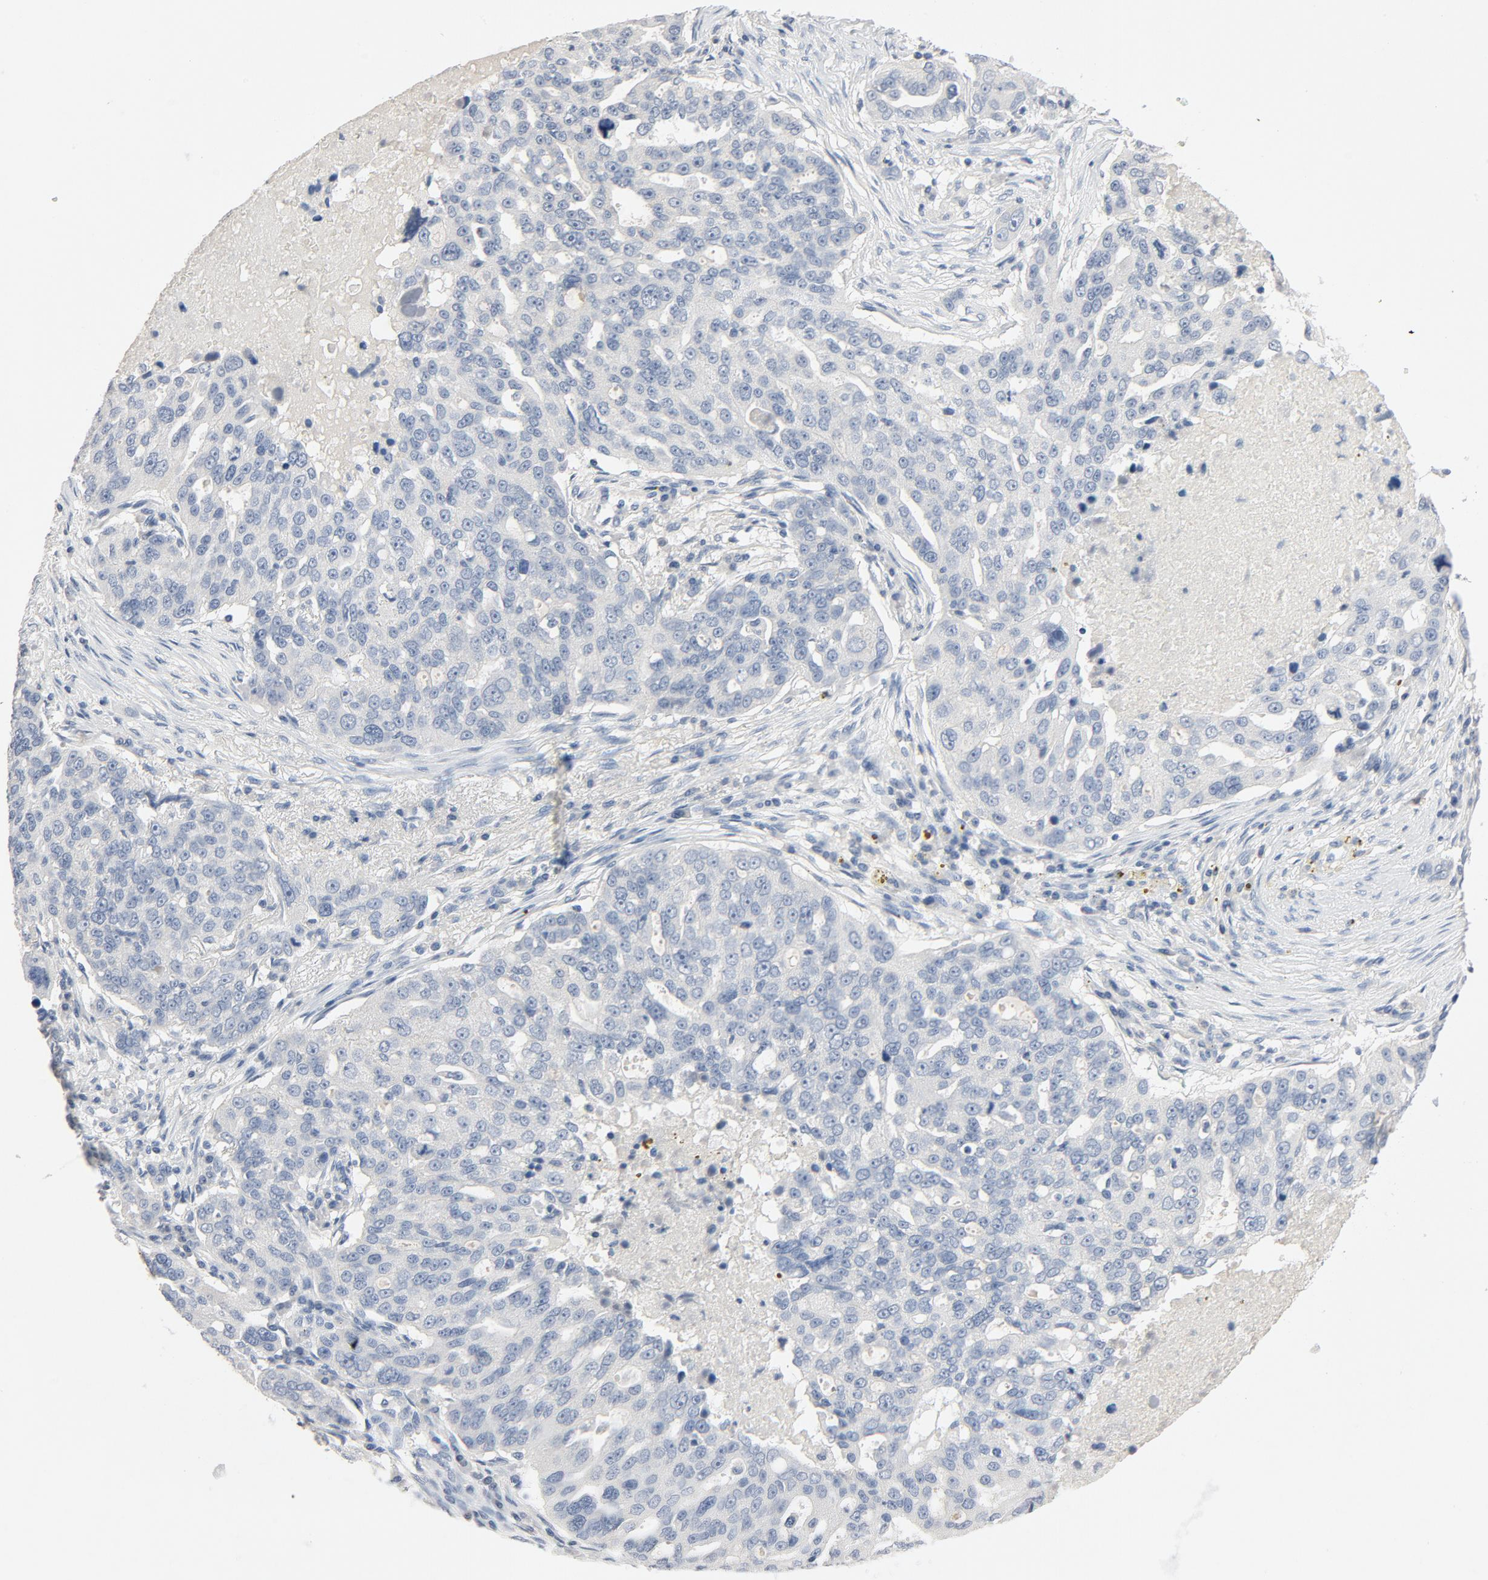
{"staining": {"intensity": "negative", "quantity": "none", "location": "none"}, "tissue": "ovarian cancer", "cell_type": "Tumor cells", "image_type": "cancer", "snomed": [{"axis": "morphology", "description": "Carcinoma, endometroid"}, {"axis": "topography", "description": "Ovary"}], "caption": "Immunohistochemistry (IHC) micrograph of human endometroid carcinoma (ovarian) stained for a protein (brown), which displays no expression in tumor cells.", "gene": "ZCCHC13", "patient": {"sex": "female", "age": 75}}